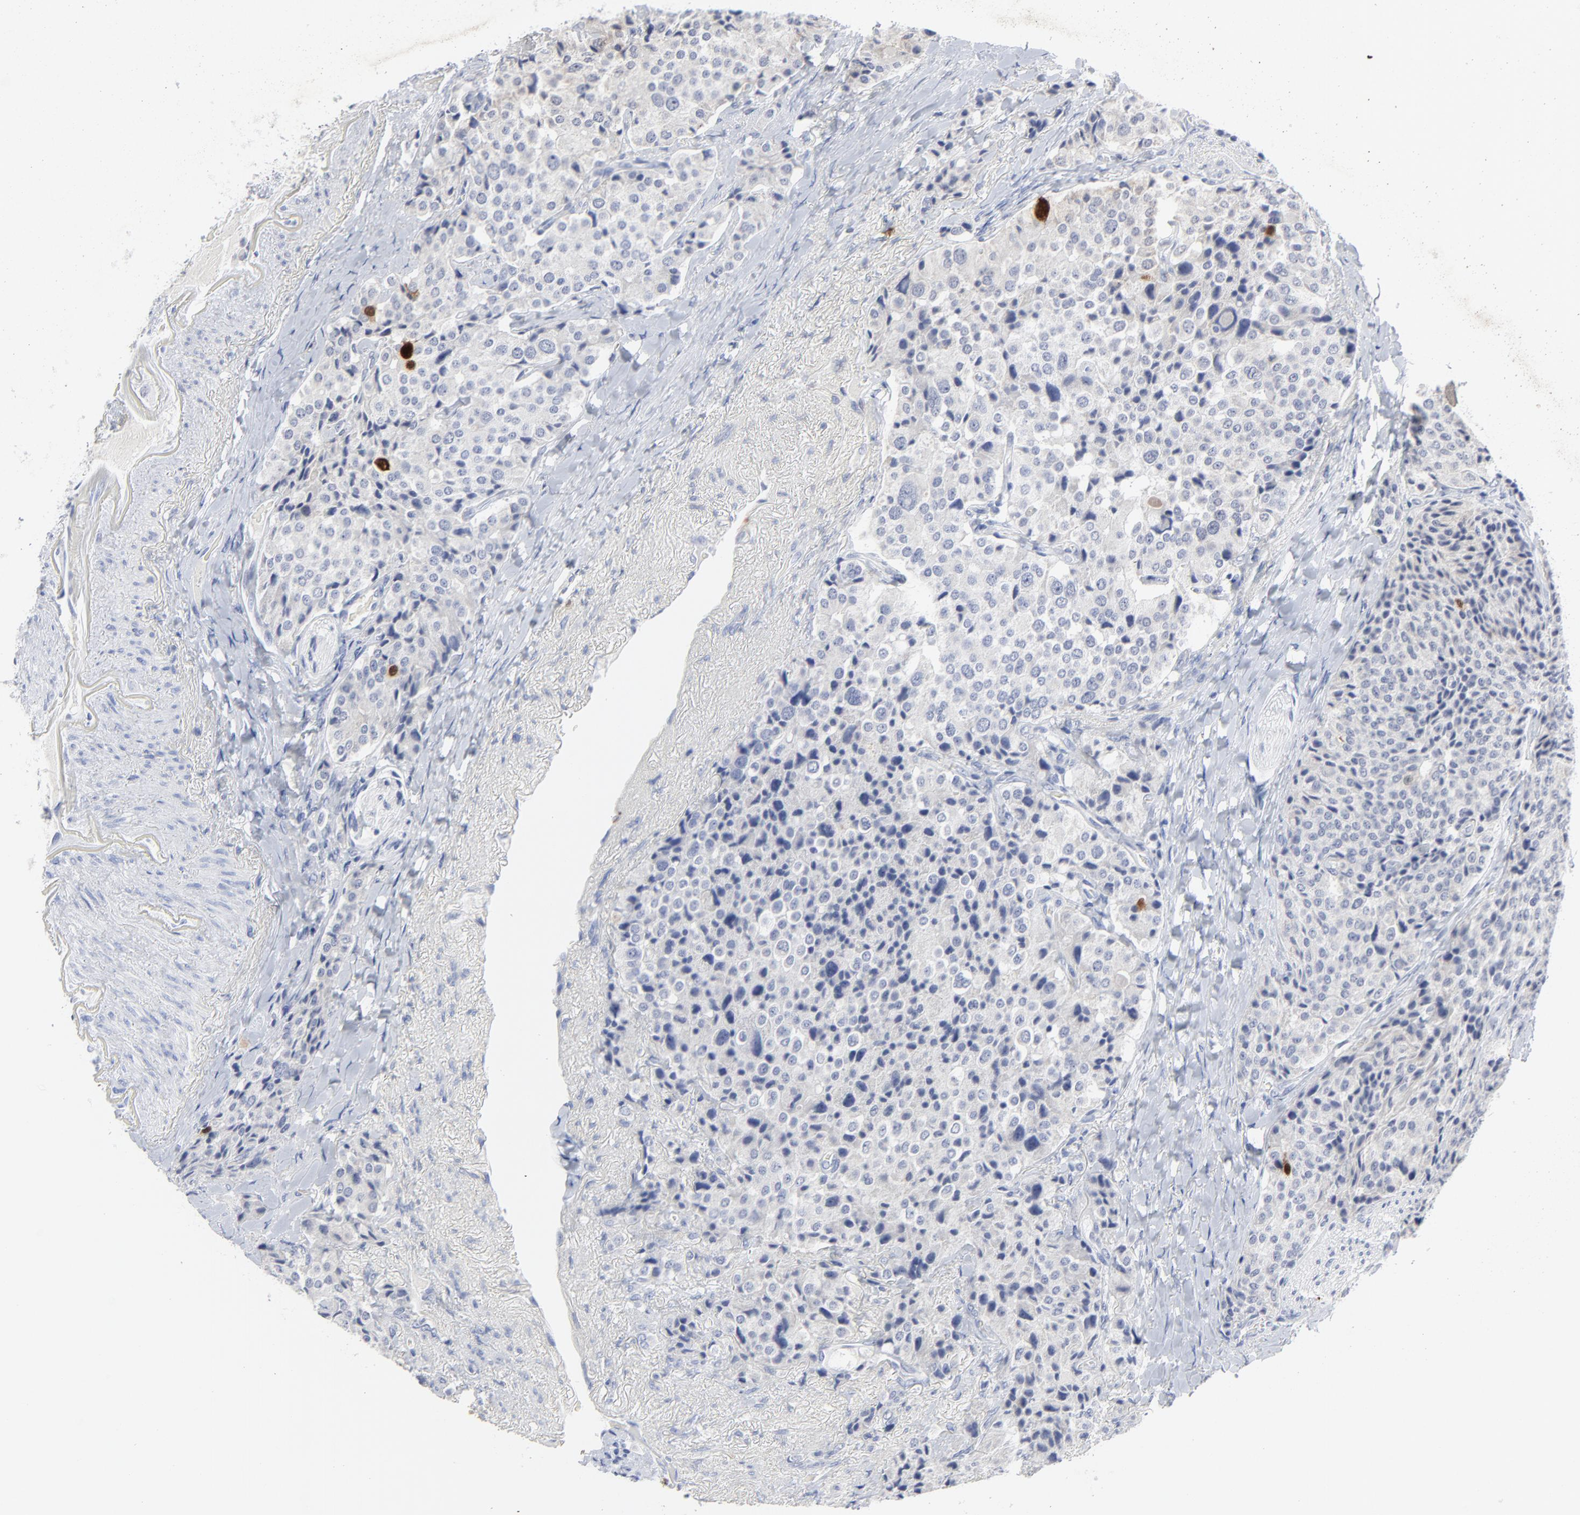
{"staining": {"intensity": "strong", "quantity": "<25%", "location": "cytoplasmic/membranous,nuclear"}, "tissue": "carcinoid", "cell_type": "Tumor cells", "image_type": "cancer", "snomed": [{"axis": "morphology", "description": "Carcinoid, malignant, NOS"}, {"axis": "topography", "description": "Colon"}], "caption": "IHC (DAB (3,3'-diaminobenzidine)) staining of human carcinoid (malignant) shows strong cytoplasmic/membranous and nuclear protein staining in about <25% of tumor cells.", "gene": "CDK1", "patient": {"sex": "female", "age": 61}}